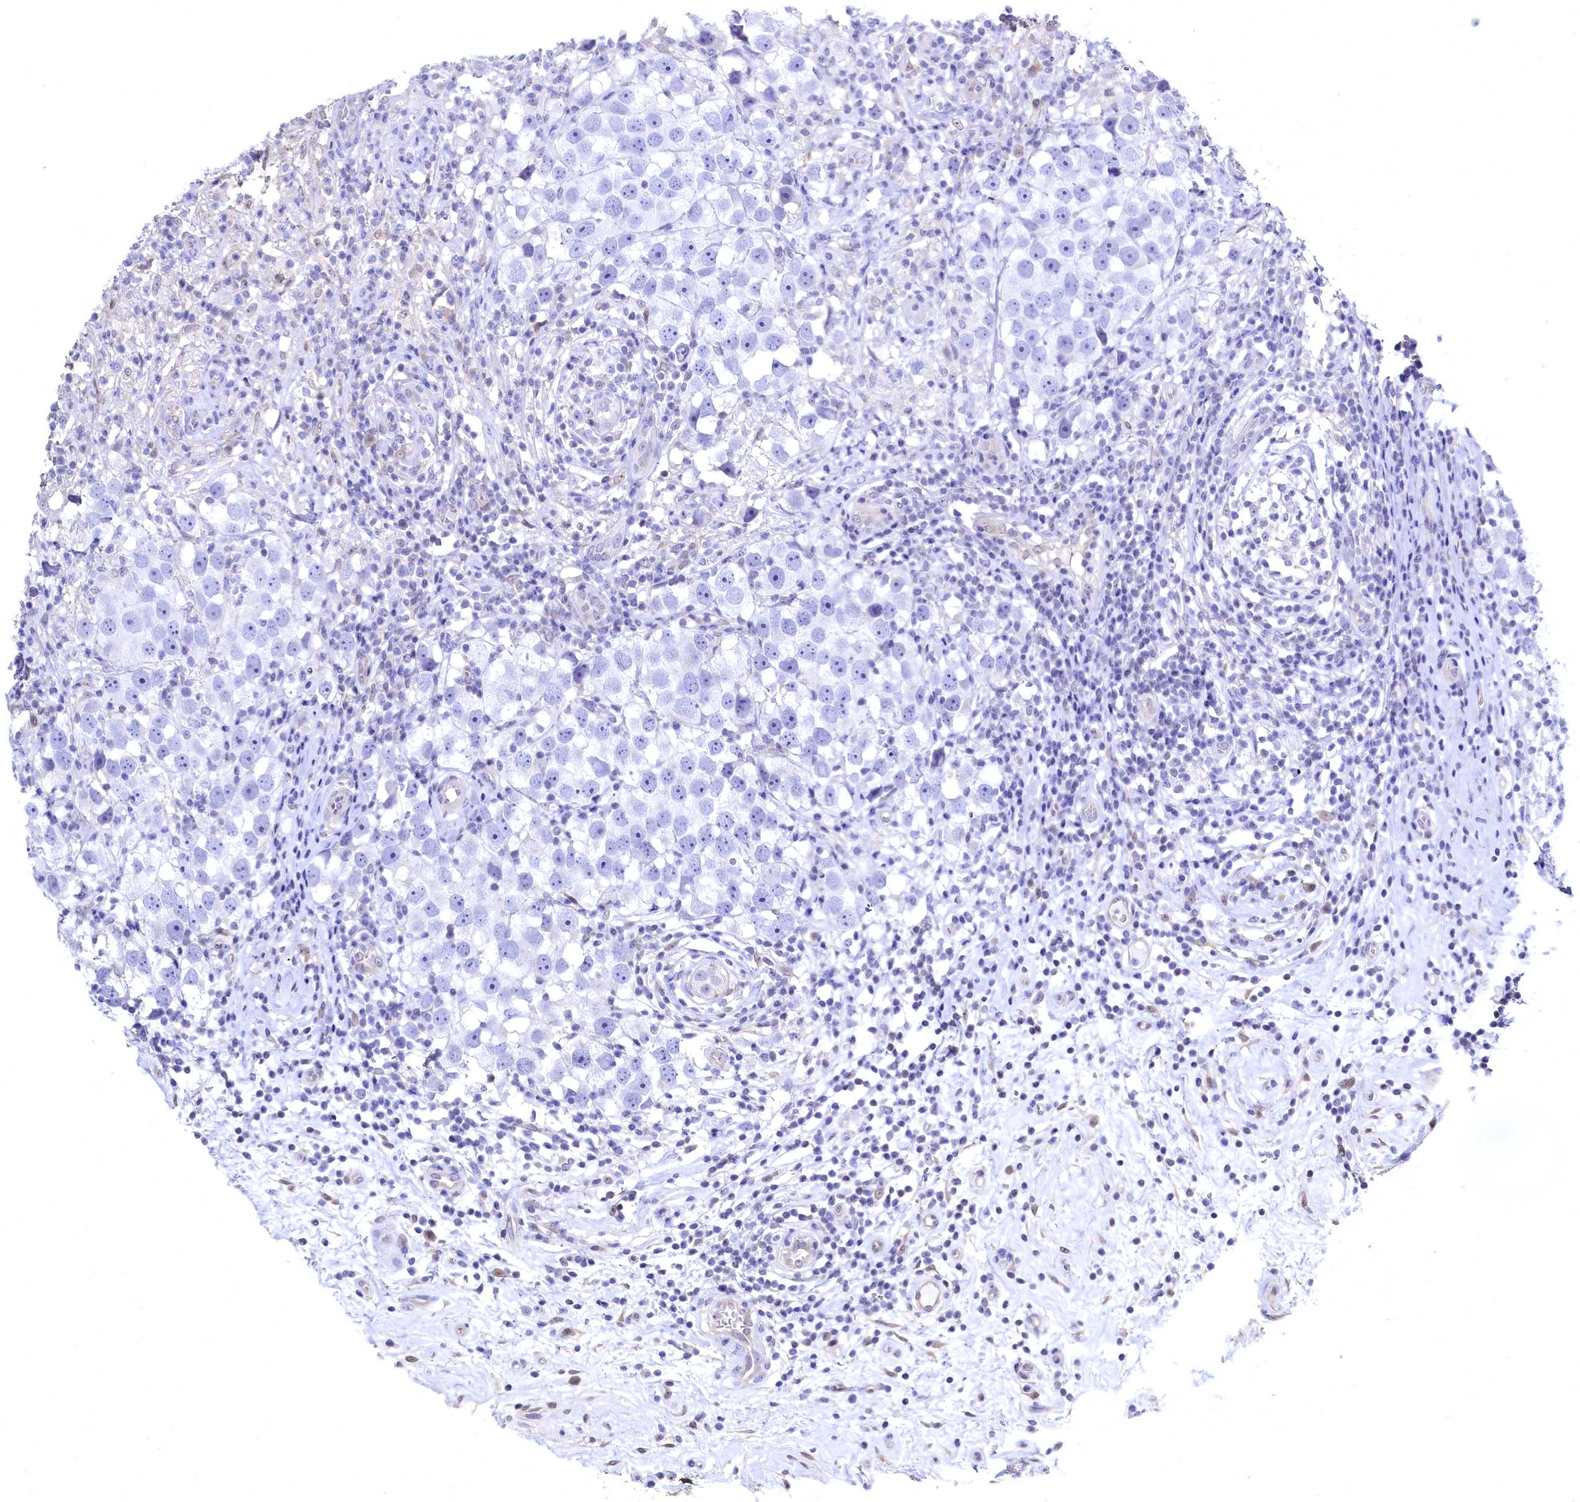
{"staining": {"intensity": "negative", "quantity": "none", "location": "none"}, "tissue": "testis cancer", "cell_type": "Tumor cells", "image_type": "cancer", "snomed": [{"axis": "morphology", "description": "Seminoma, NOS"}, {"axis": "topography", "description": "Testis"}], "caption": "Immunohistochemistry (IHC) histopathology image of testis cancer stained for a protein (brown), which exhibits no positivity in tumor cells.", "gene": "C11orf54", "patient": {"sex": "male", "age": 49}}